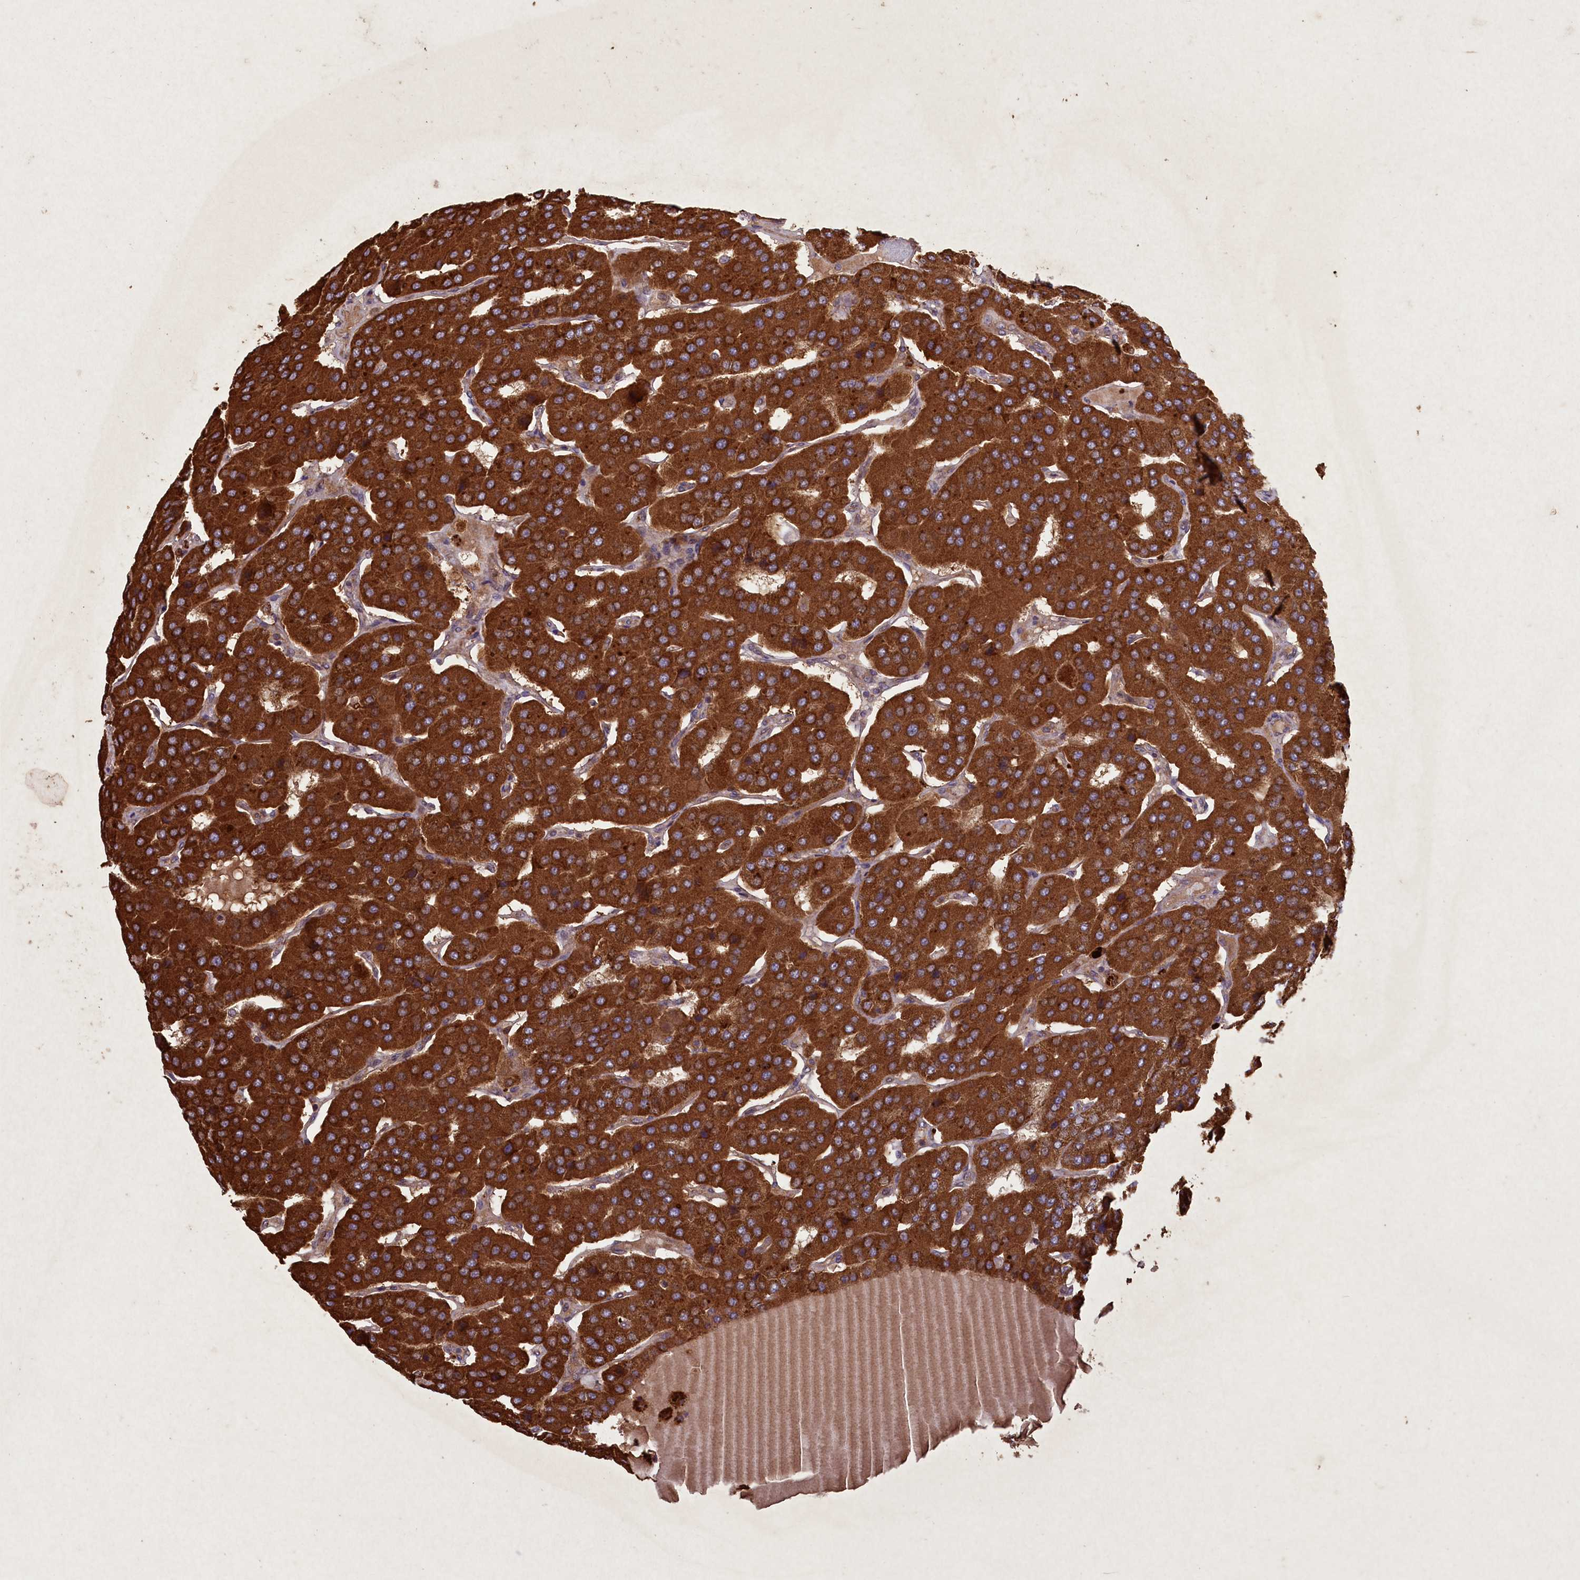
{"staining": {"intensity": "strong", "quantity": ">75%", "location": "cytoplasmic/membranous"}, "tissue": "parathyroid gland", "cell_type": "Glandular cells", "image_type": "normal", "snomed": [{"axis": "morphology", "description": "Normal tissue, NOS"}, {"axis": "morphology", "description": "Adenoma, NOS"}, {"axis": "topography", "description": "Parathyroid gland"}], "caption": "Immunohistochemical staining of benign parathyroid gland shows strong cytoplasmic/membranous protein staining in about >75% of glandular cells.", "gene": "CIAO2B", "patient": {"sex": "female", "age": 86}}